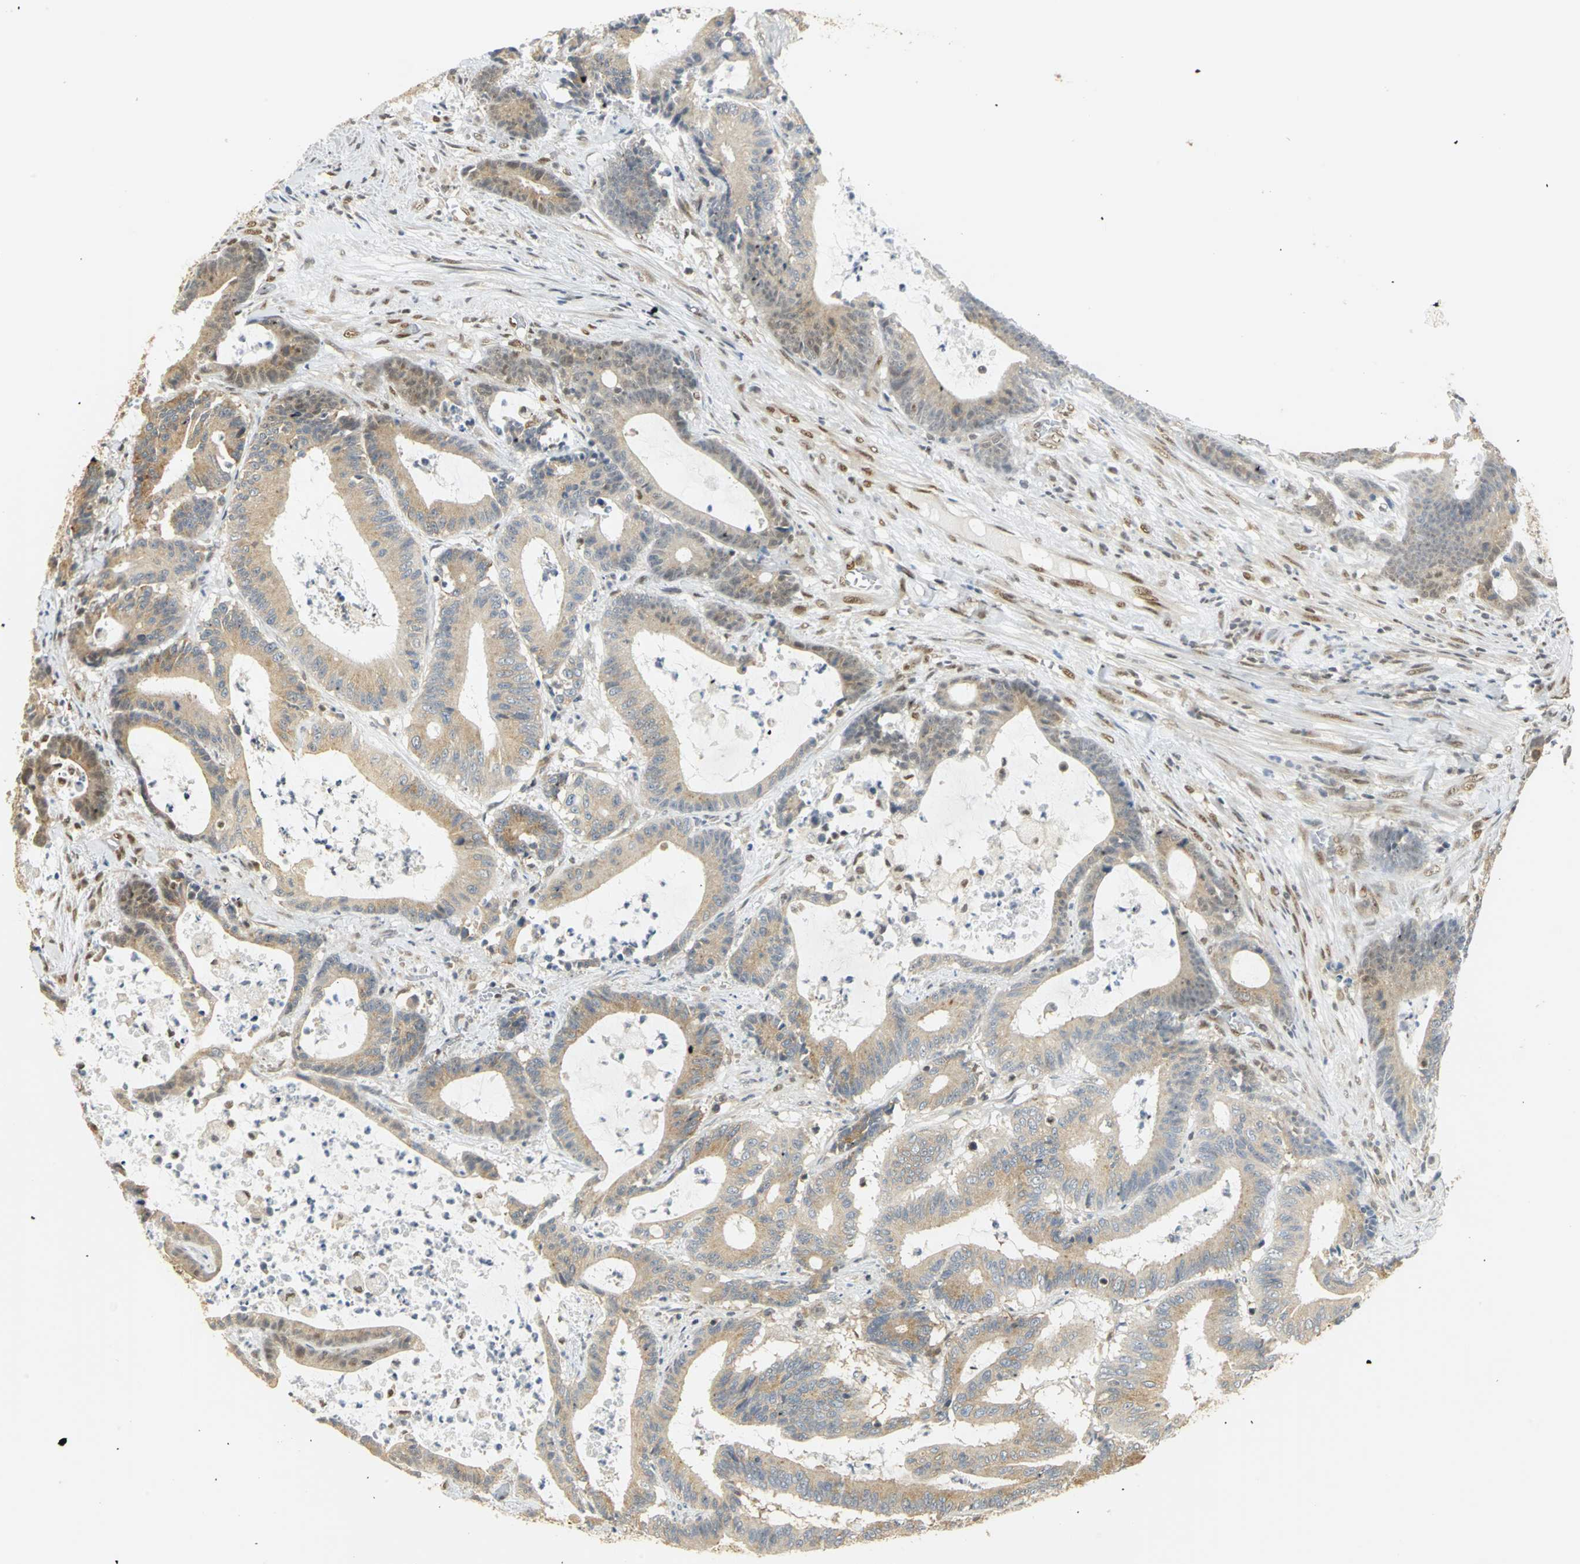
{"staining": {"intensity": "weak", "quantity": "25%-75%", "location": "cytoplasmic/membranous,nuclear"}, "tissue": "colorectal cancer", "cell_type": "Tumor cells", "image_type": "cancer", "snomed": [{"axis": "morphology", "description": "Adenocarcinoma, NOS"}, {"axis": "topography", "description": "Colon"}], "caption": "Human colorectal cancer stained with a protein marker displays weak staining in tumor cells.", "gene": "DDX5", "patient": {"sex": "female", "age": 84}}